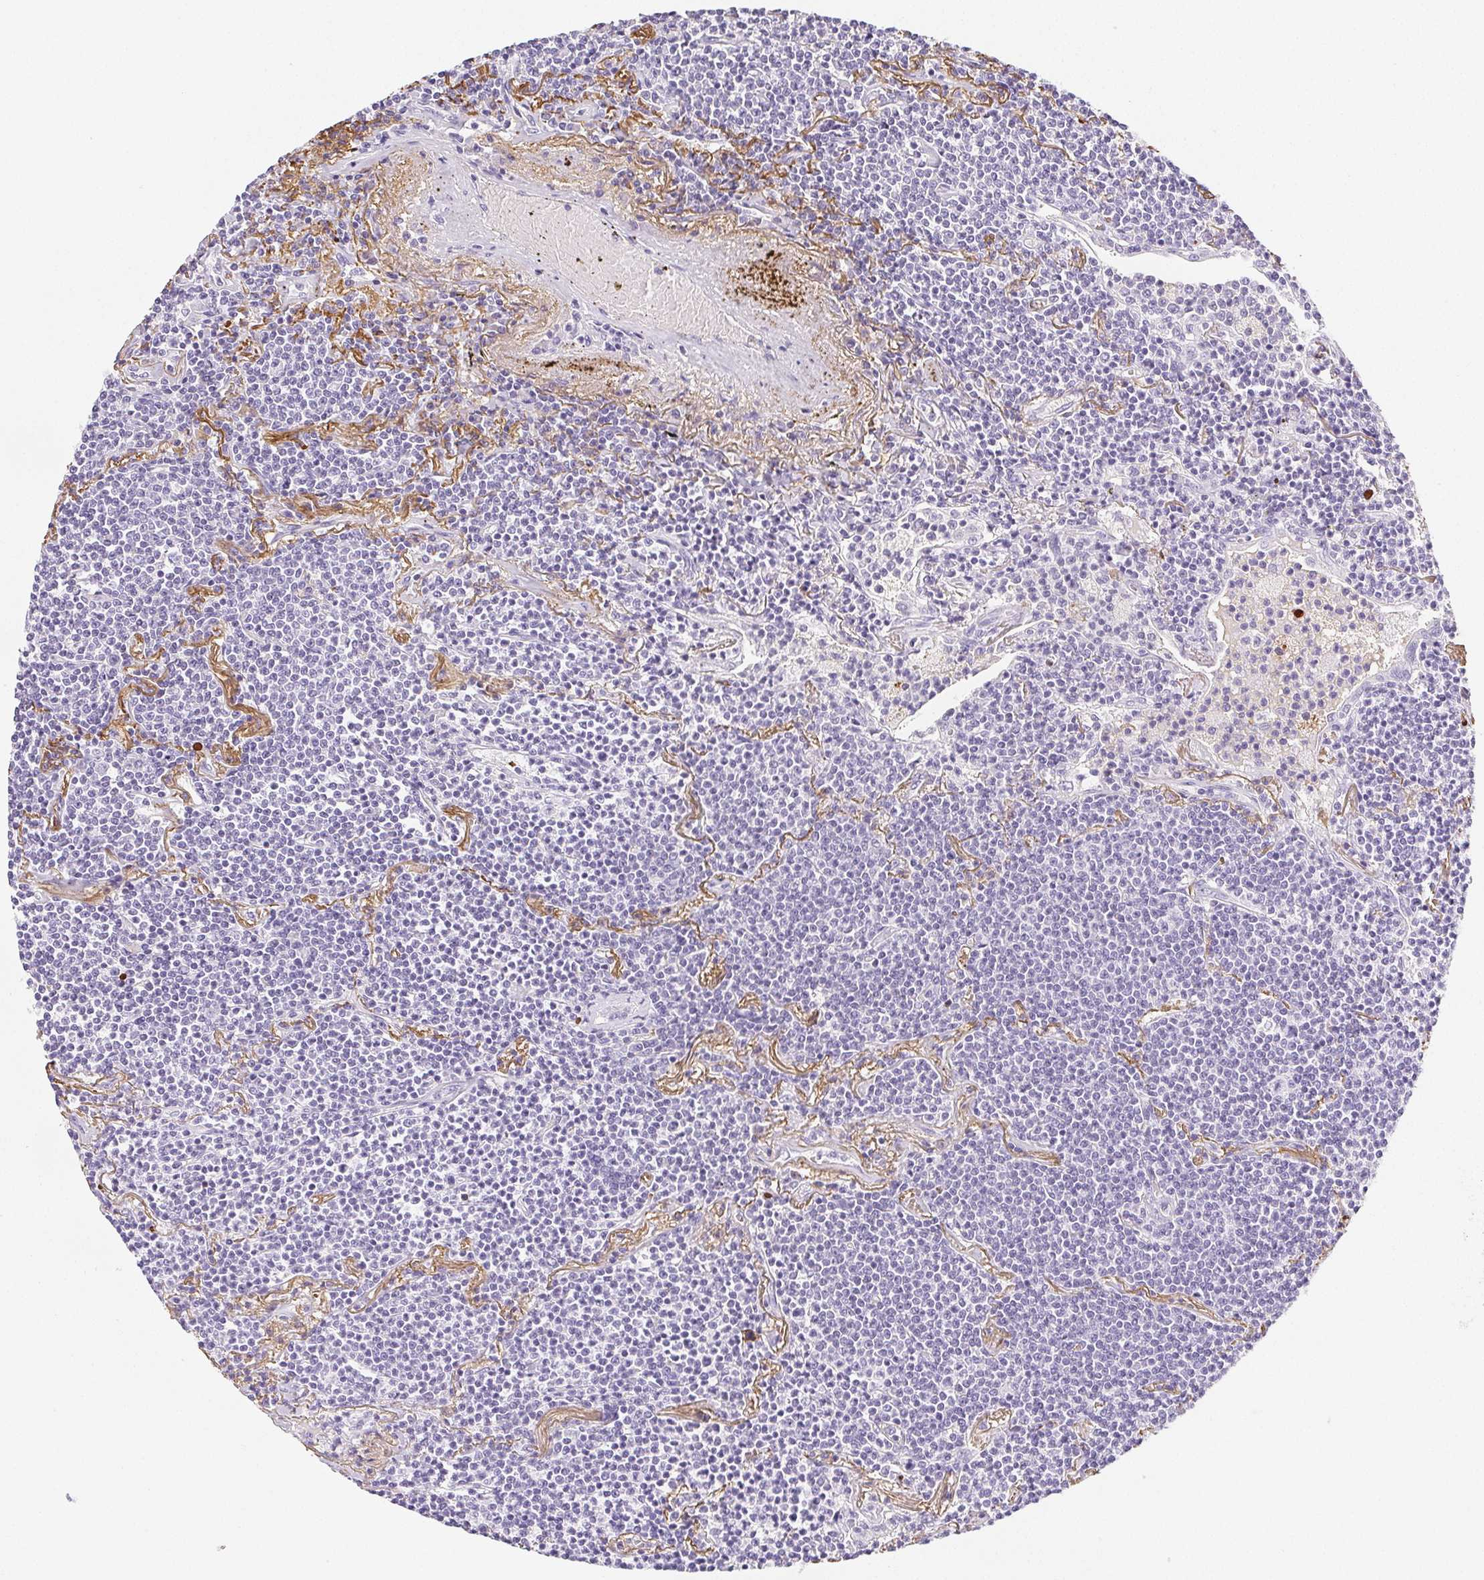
{"staining": {"intensity": "negative", "quantity": "none", "location": "none"}, "tissue": "lymphoma", "cell_type": "Tumor cells", "image_type": "cancer", "snomed": [{"axis": "morphology", "description": "Malignant lymphoma, non-Hodgkin's type, Low grade"}, {"axis": "topography", "description": "Lung"}], "caption": "Tumor cells are negative for protein expression in human malignant lymphoma, non-Hodgkin's type (low-grade).", "gene": "VTN", "patient": {"sex": "female", "age": 71}}